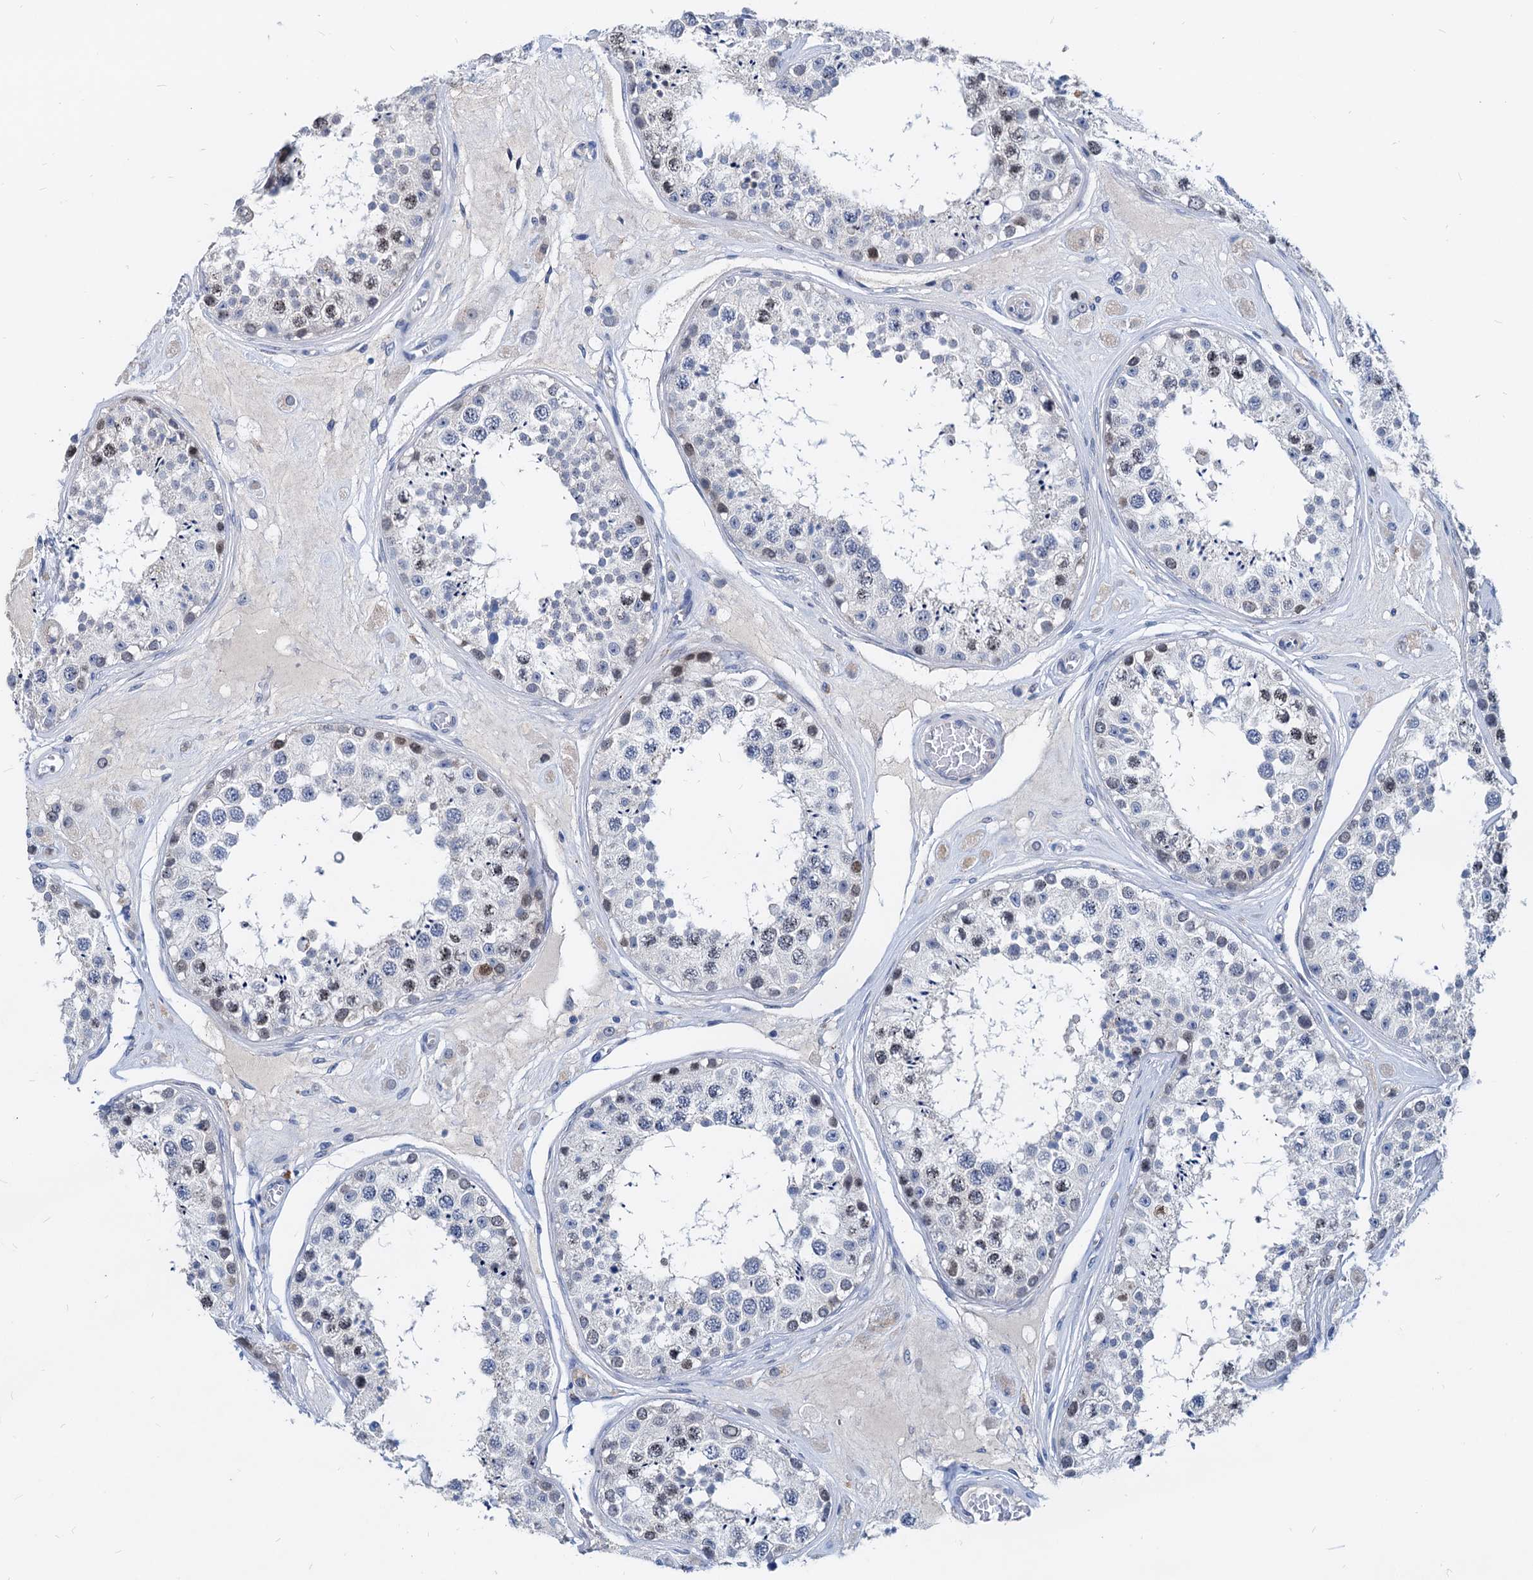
{"staining": {"intensity": "moderate", "quantity": "25%-75%", "location": "nuclear"}, "tissue": "testis", "cell_type": "Cells in seminiferous ducts", "image_type": "normal", "snomed": [{"axis": "morphology", "description": "Normal tissue, NOS"}, {"axis": "topography", "description": "Testis"}], "caption": "Immunohistochemical staining of normal testis reveals 25%-75% levels of moderate nuclear protein staining in approximately 25%-75% of cells in seminiferous ducts.", "gene": "HSF2", "patient": {"sex": "male", "age": 25}}